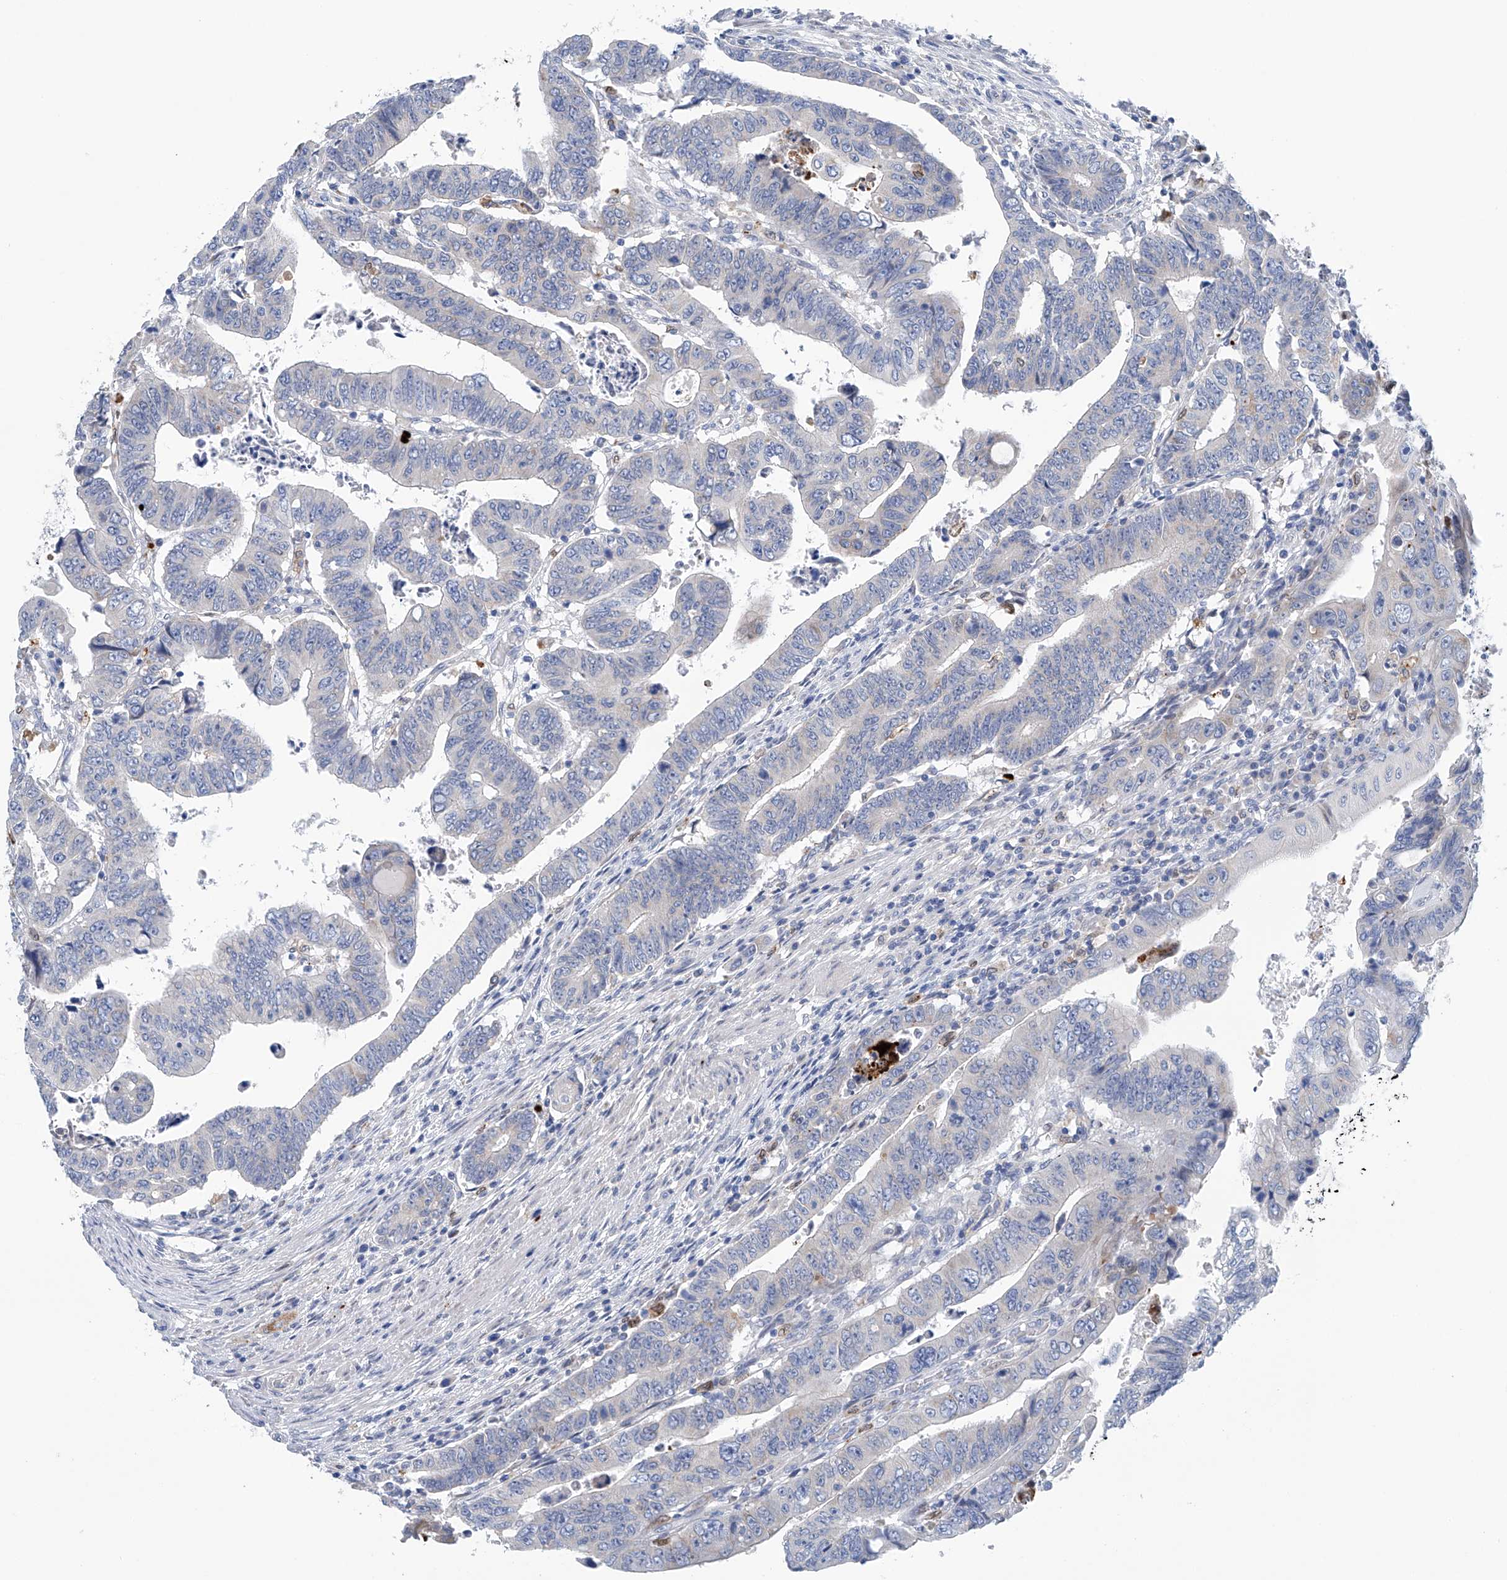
{"staining": {"intensity": "negative", "quantity": "none", "location": "none"}, "tissue": "colorectal cancer", "cell_type": "Tumor cells", "image_type": "cancer", "snomed": [{"axis": "morphology", "description": "Normal tissue, NOS"}, {"axis": "morphology", "description": "Adenocarcinoma, NOS"}, {"axis": "topography", "description": "Rectum"}], "caption": "Immunohistochemistry image of neoplastic tissue: adenocarcinoma (colorectal) stained with DAB displays no significant protein positivity in tumor cells.", "gene": "CEP85L", "patient": {"sex": "female", "age": 65}}